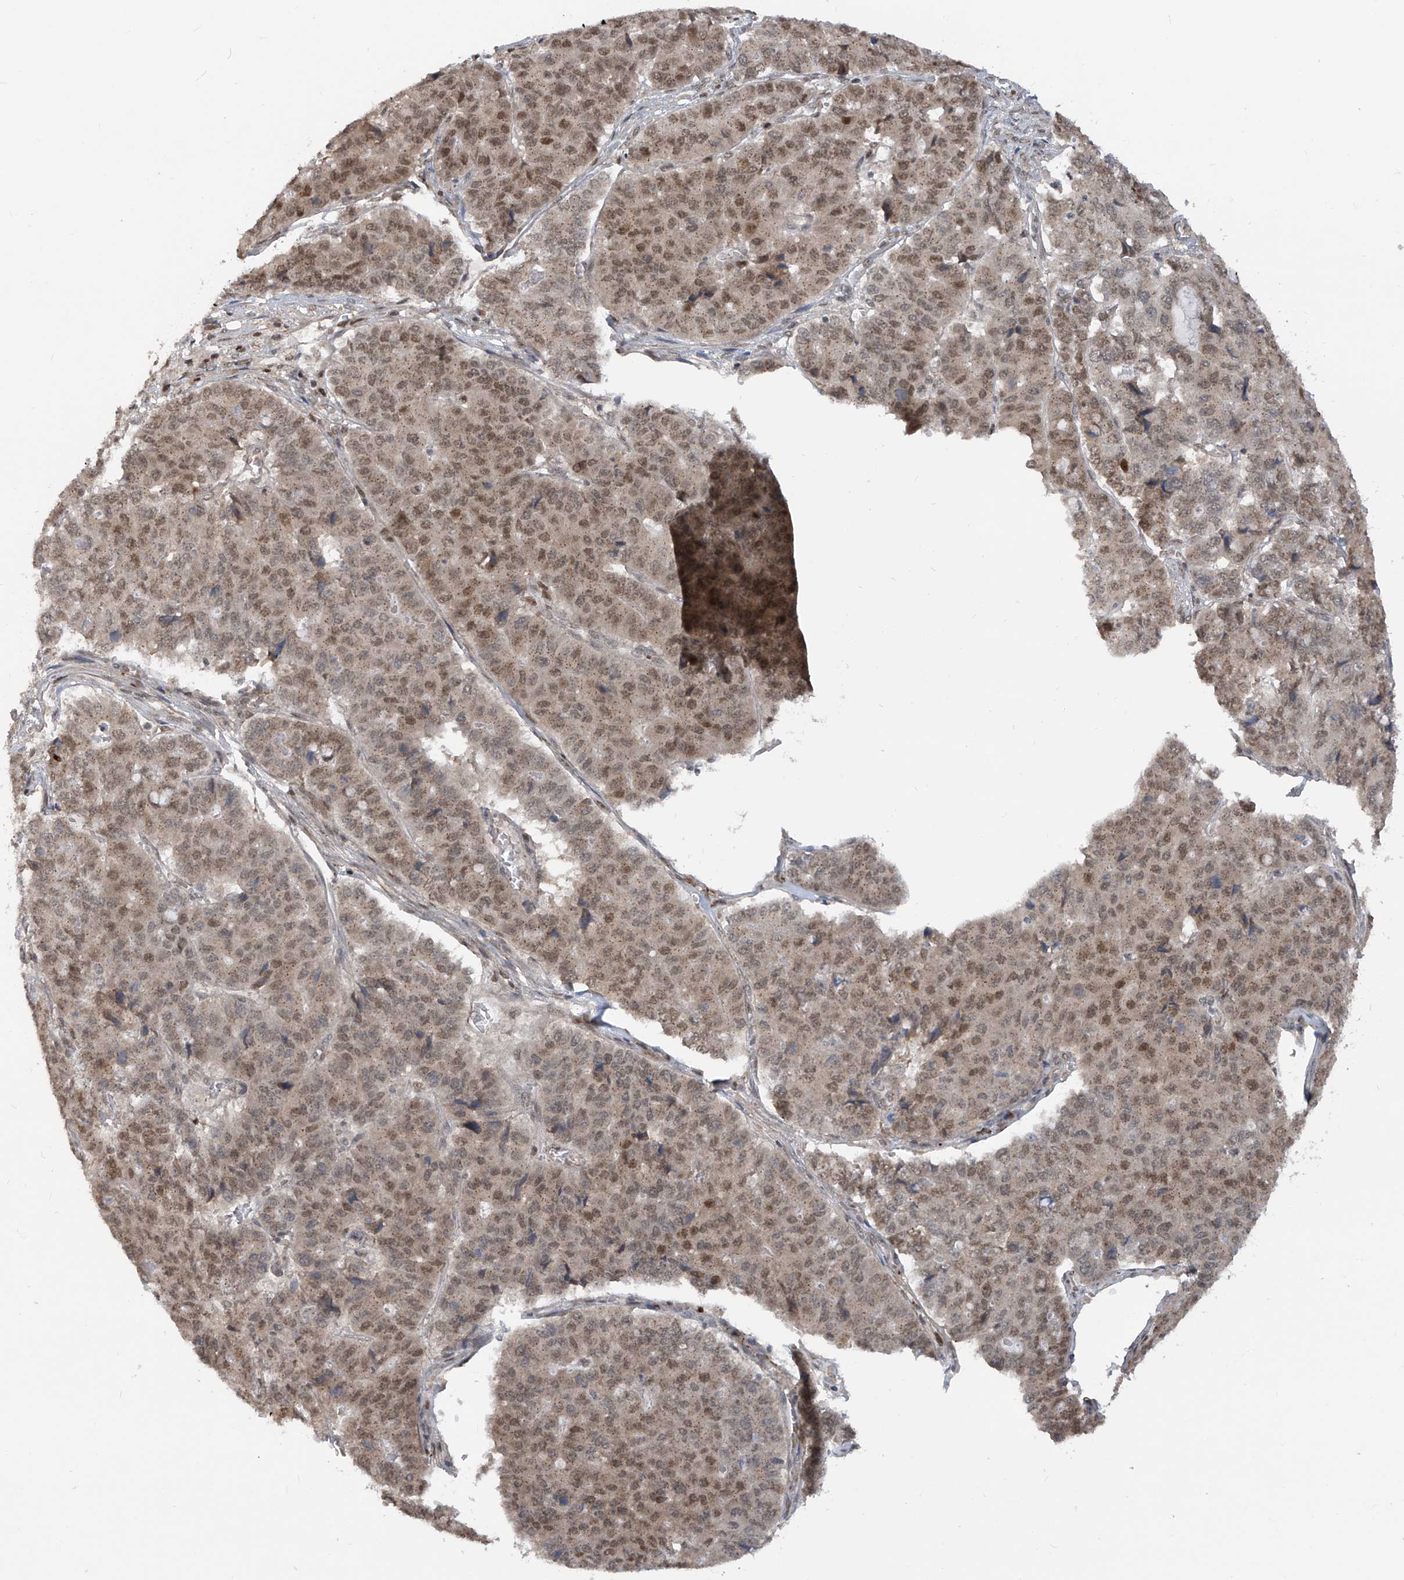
{"staining": {"intensity": "moderate", "quantity": ">75%", "location": "nuclear"}, "tissue": "pancreatic cancer", "cell_type": "Tumor cells", "image_type": "cancer", "snomed": [{"axis": "morphology", "description": "Adenocarcinoma, NOS"}, {"axis": "topography", "description": "Pancreas"}], "caption": "Tumor cells demonstrate moderate nuclear expression in approximately >75% of cells in pancreatic adenocarcinoma. The staining was performed using DAB (3,3'-diaminobenzidine), with brown indicating positive protein expression. Nuclei are stained blue with hematoxylin.", "gene": "LAGE3", "patient": {"sex": "male", "age": 50}}